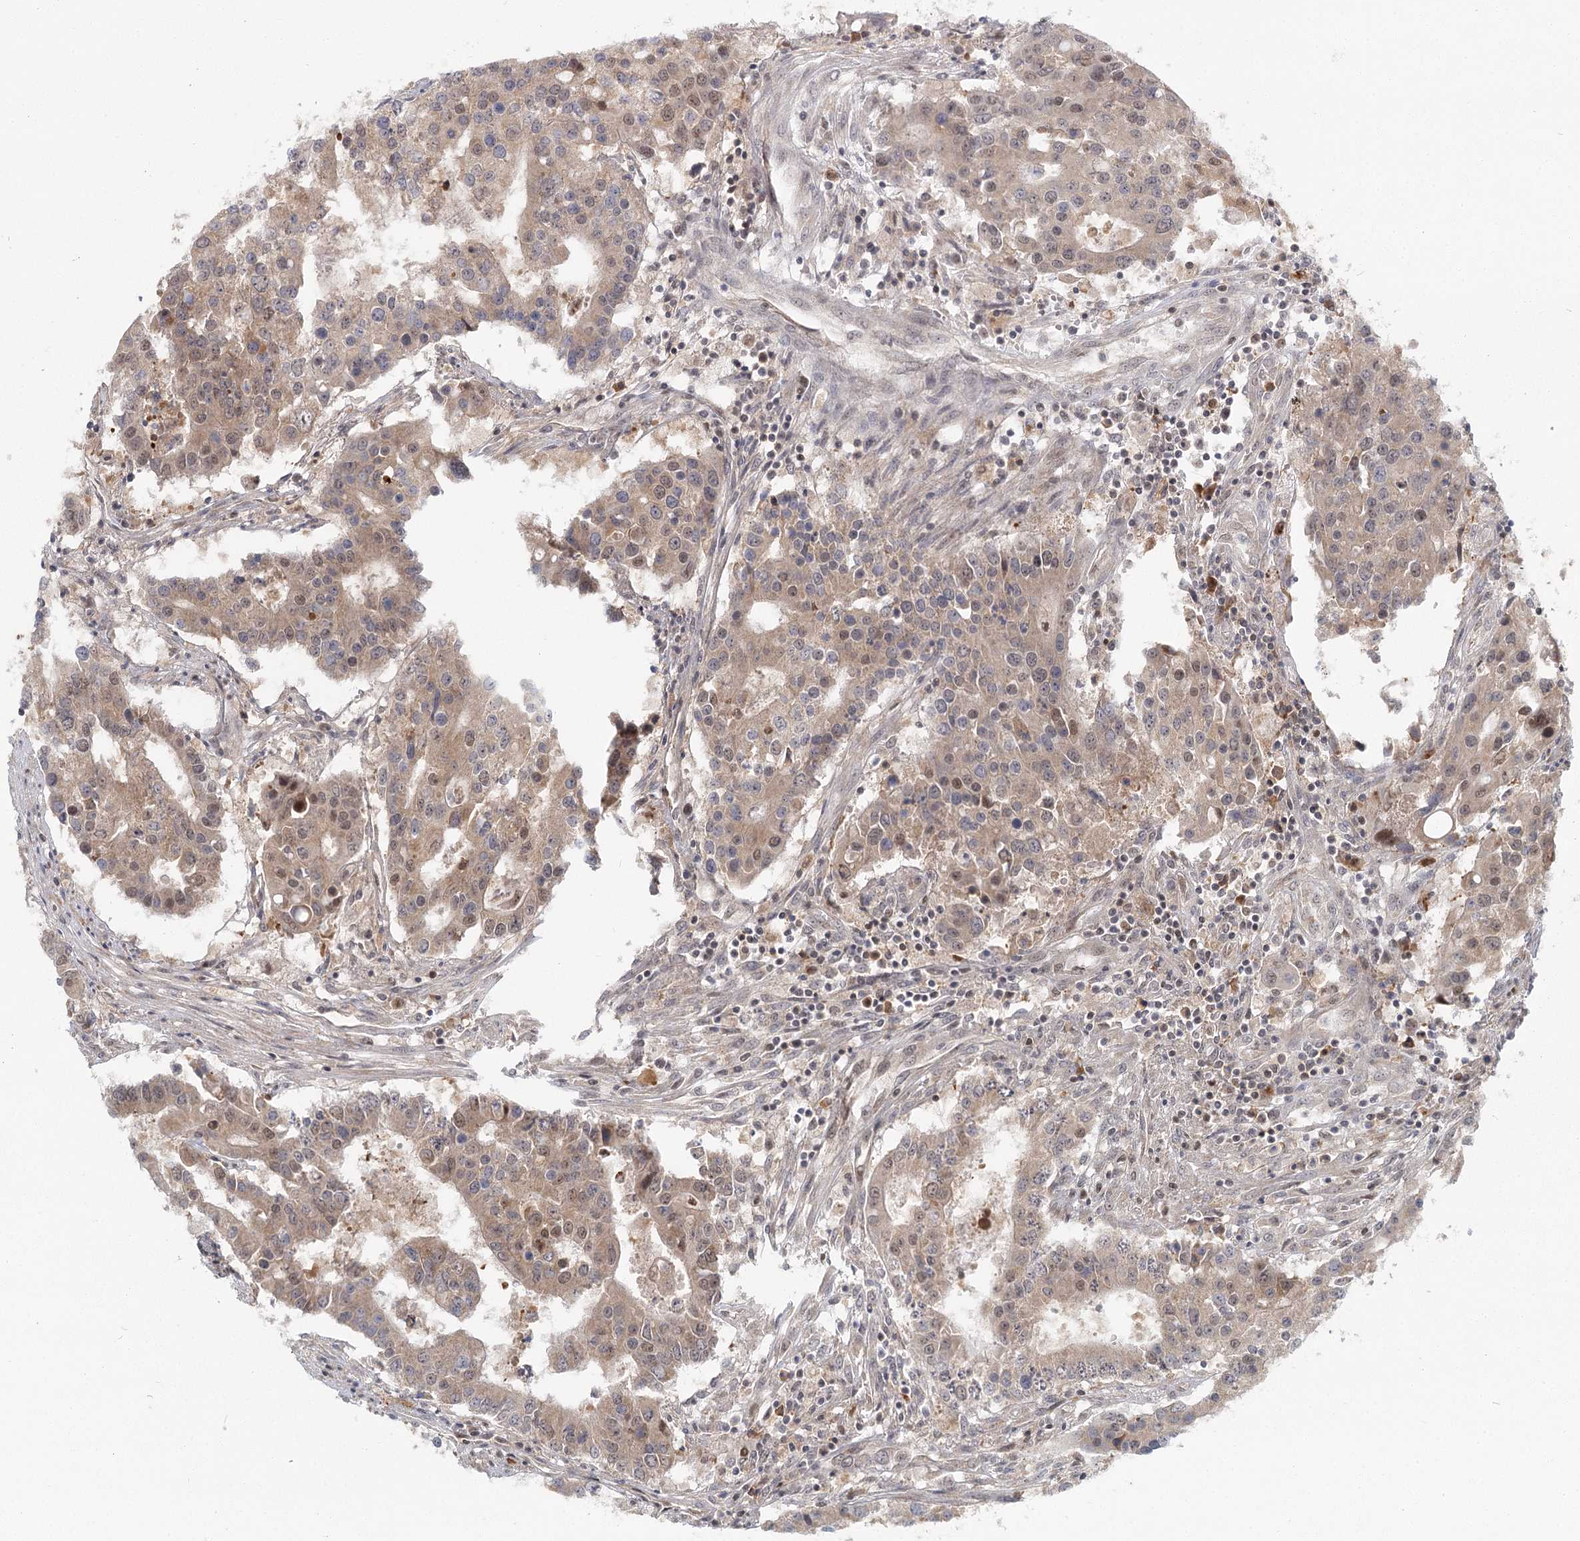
{"staining": {"intensity": "weak", "quantity": ">75%", "location": "cytoplasmic/membranous,nuclear"}, "tissue": "colorectal cancer", "cell_type": "Tumor cells", "image_type": "cancer", "snomed": [{"axis": "morphology", "description": "Adenocarcinoma, NOS"}, {"axis": "topography", "description": "Colon"}], "caption": "Colorectal cancer stained with a protein marker shows weak staining in tumor cells.", "gene": "THNSL1", "patient": {"sex": "male", "age": 77}}